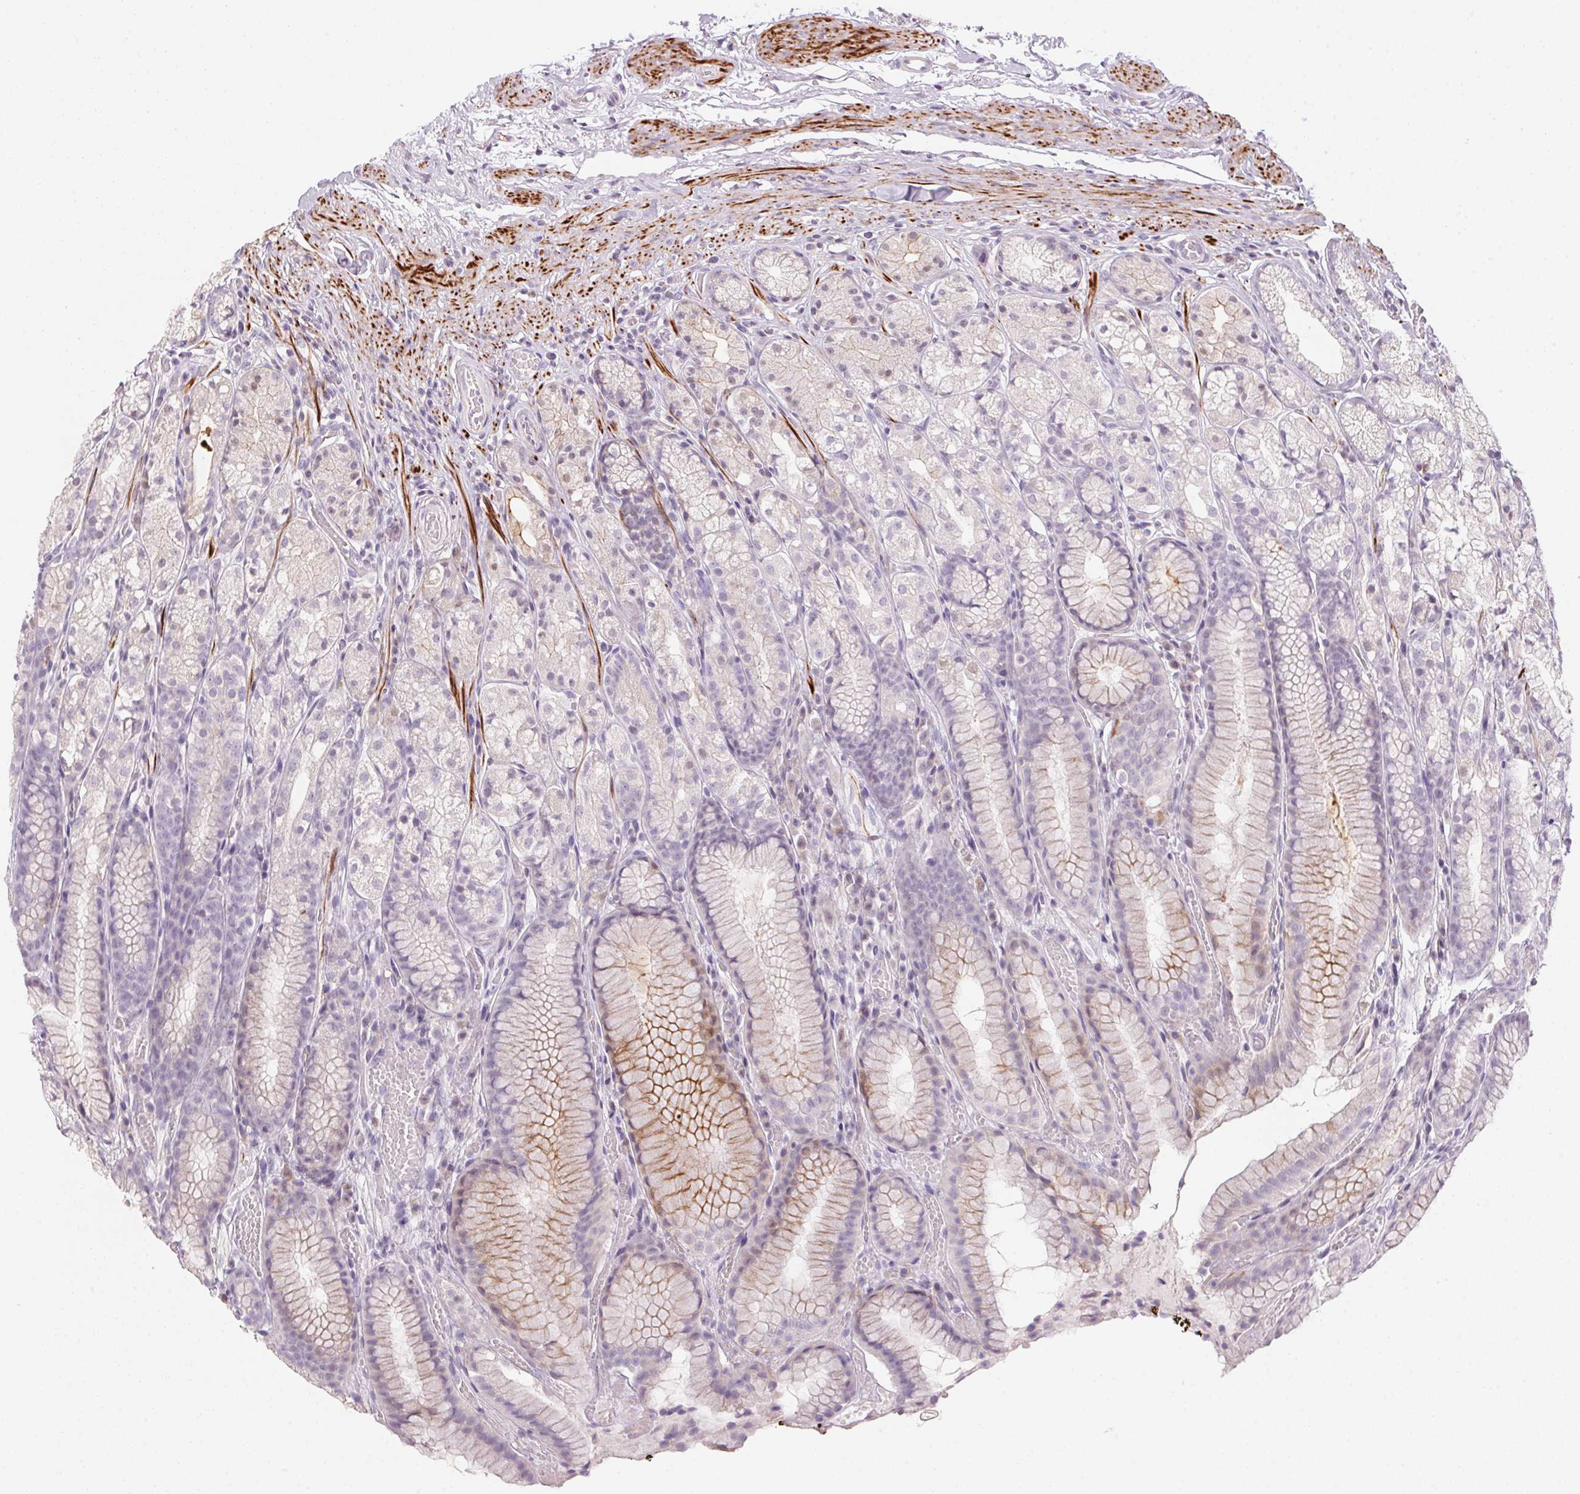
{"staining": {"intensity": "moderate", "quantity": "<25%", "location": "cytoplasmic/membranous"}, "tissue": "stomach", "cell_type": "Glandular cells", "image_type": "normal", "snomed": [{"axis": "morphology", "description": "Normal tissue, NOS"}, {"axis": "topography", "description": "Stomach"}], "caption": "Glandular cells demonstrate low levels of moderate cytoplasmic/membranous expression in about <25% of cells in unremarkable stomach. (brown staining indicates protein expression, while blue staining denotes nuclei).", "gene": "ECPAS", "patient": {"sex": "male", "age": 70}}